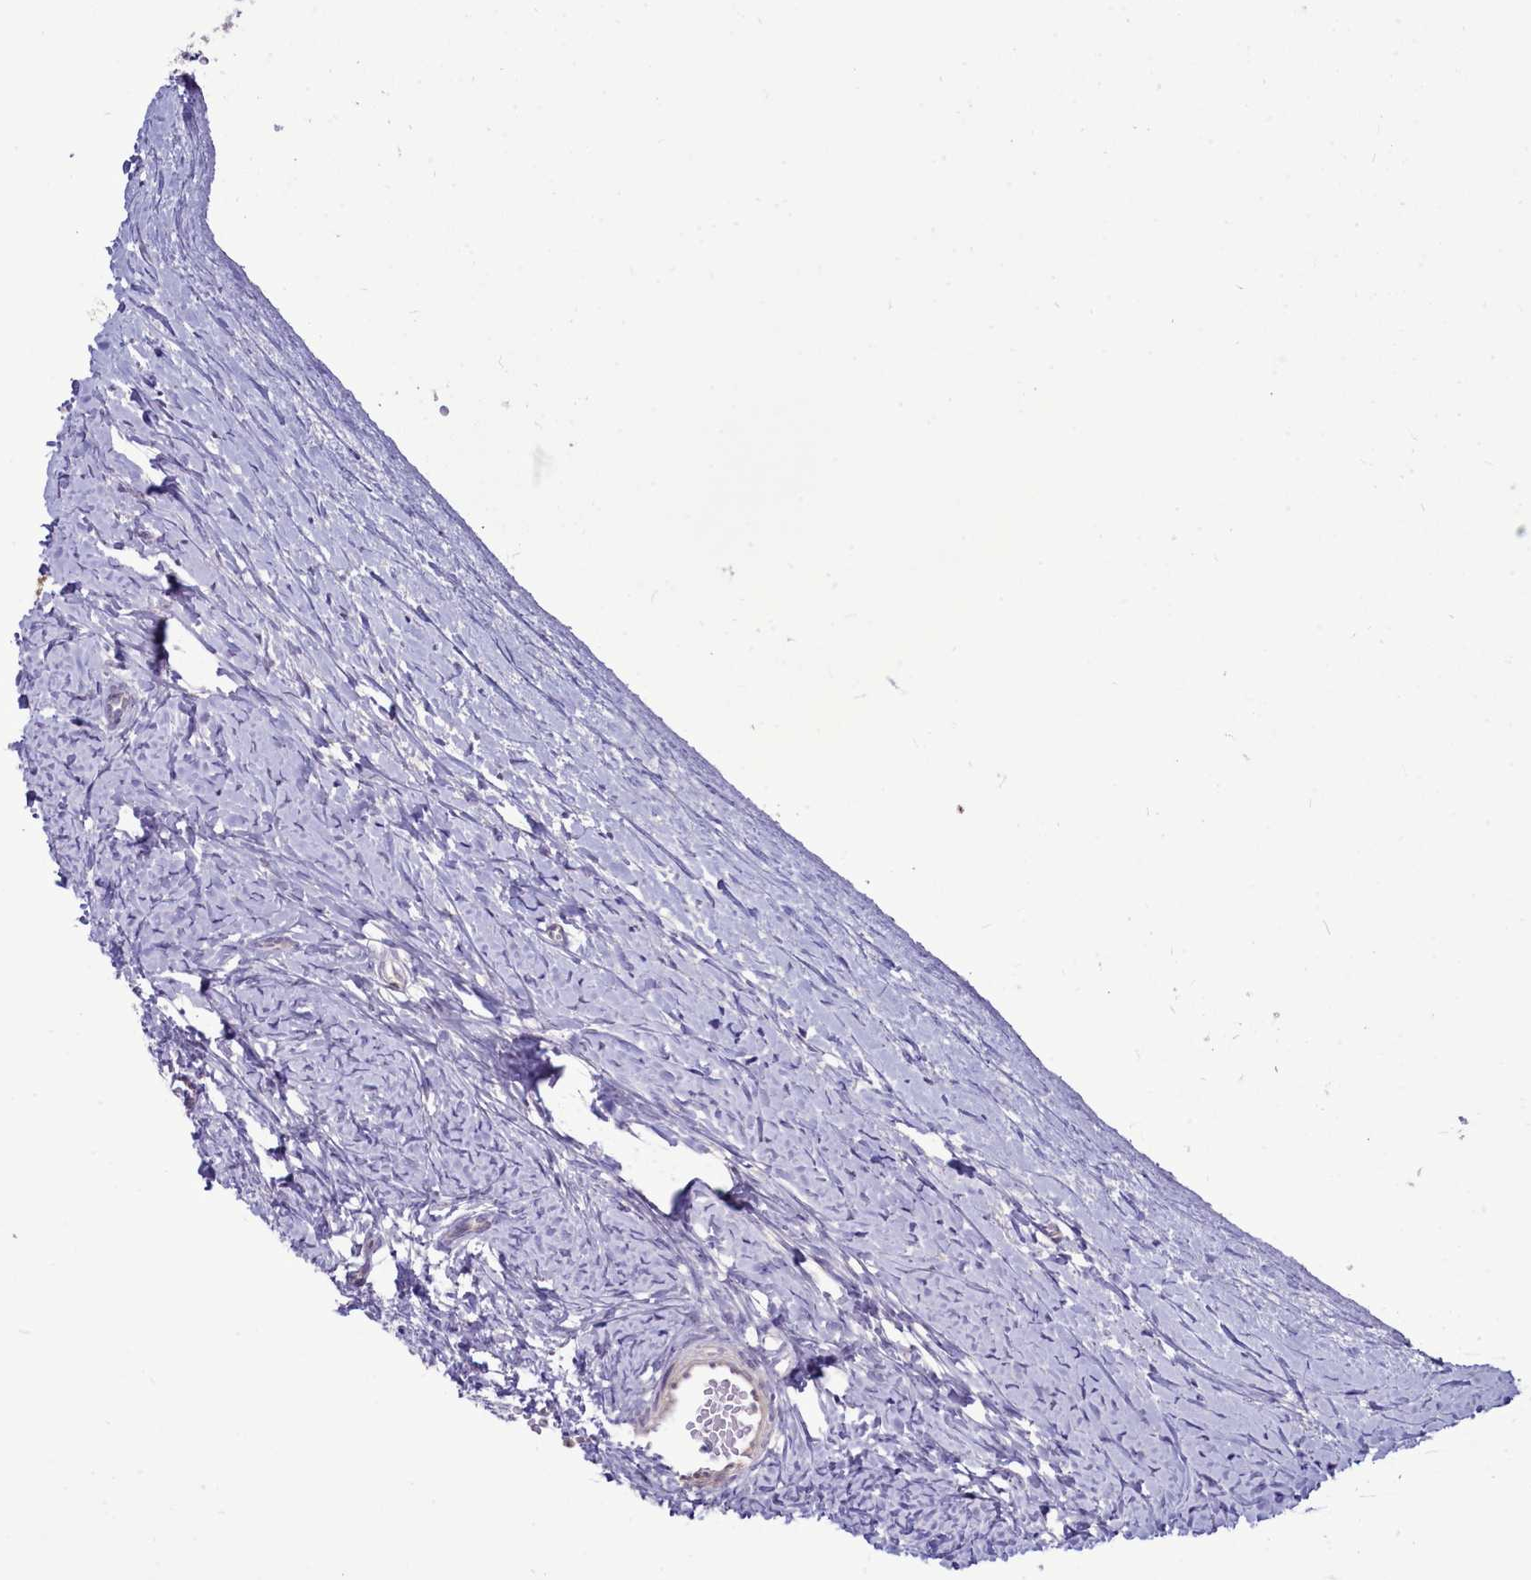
{"staining": {"intensity": "negative", "quantity": "none", "location": "none"}, "tissue": "ovary", "cell_type": "Ovarian stroma cells", "image_type": "normal", "snomed": [{"axis": "morphology", "description": "Normal tissue, NOS"}, {"axis": "morphology", "description": "Developmental malformation"}, {"axis": "topography", "description": "Ovary"}], "caption": "Ovarian stroma cells are negative for brown protein staining in normal ovary.", "gene": "BCAR1", "patient": {"sex": "female", "age": 39}}